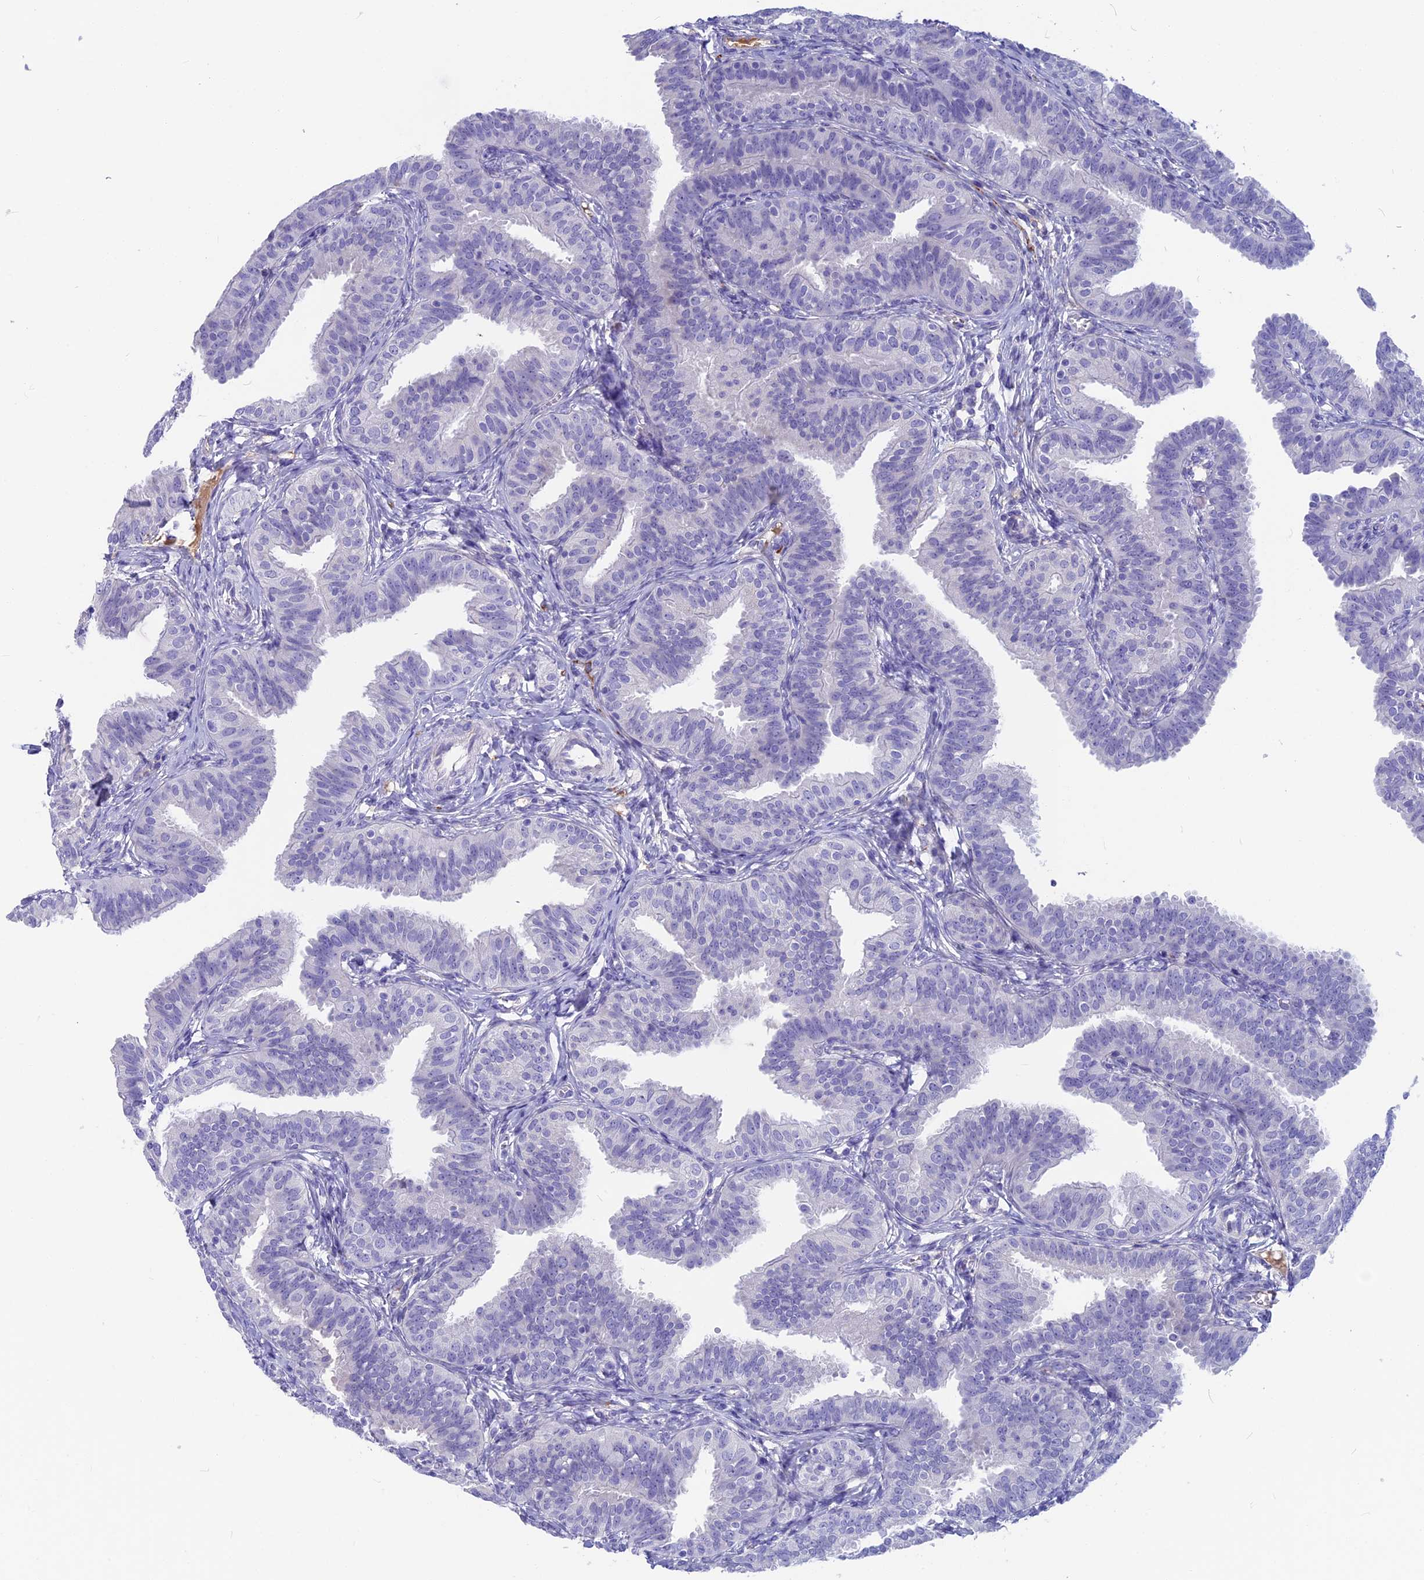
{"staining": {"intensity": "weak", "quantity": "<25%", "location": "cytoplasmic/membranous"}, "tissue": "fallopian tube", "cell_type": "Glandular cells", "image_type": "normal", "snomed": [{"axis": "morphology", "description": "Normal tissue, NOS"}, {"axis": "topography", "description": "Fallopian tube"}], "caption": "Immunohistochemical staining of normal human fallopian tube exhibits no significant staining in glandular cells. (Brightfield microscopy of DAB (3,3'-diaminobenzidine) immunohistochemistry (IHC) at high magnification).", "gene": "SNAP91", "patient": {"sex": "female", "age": 35}}